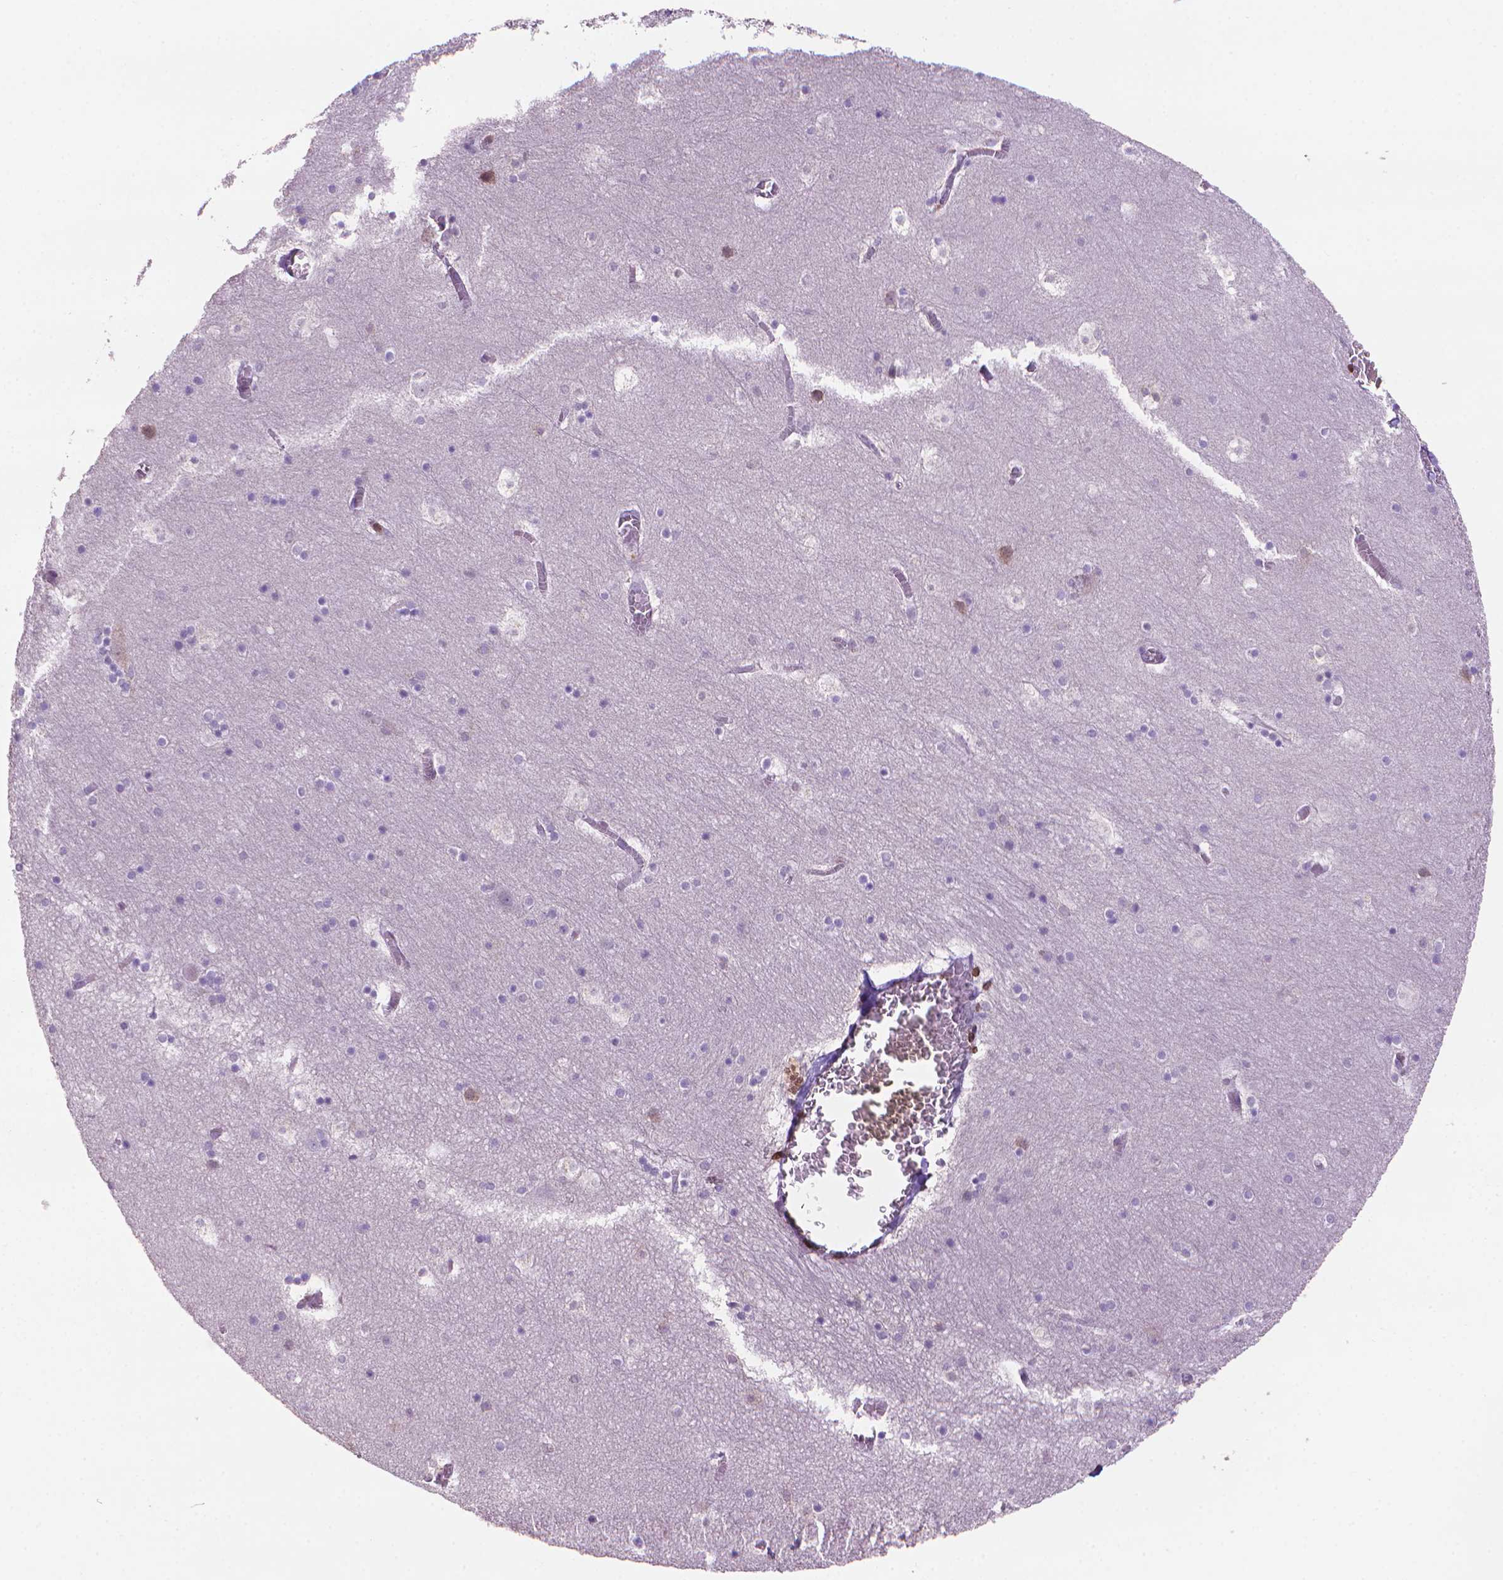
{"staining": {"intensity": "negative", "quantity": "none", "location": "none"}, "tissue": "hippocampus", "cell_type": "Glial cells", "image_type": "normal", "snomed": [{"axis": "morphology", "description": "Normal tissue, NOS"}, {"axis": "topography", "description": "Hippocampus"}], "caption": "A high-resolution histopathology image shows immunohistochemistry staining of benign hippocampus, which displays no significant expression in glial cells. Nuclei are stained in blue.", "gene": "BCL2", "patient": {"sex": "male", "age": 45}}